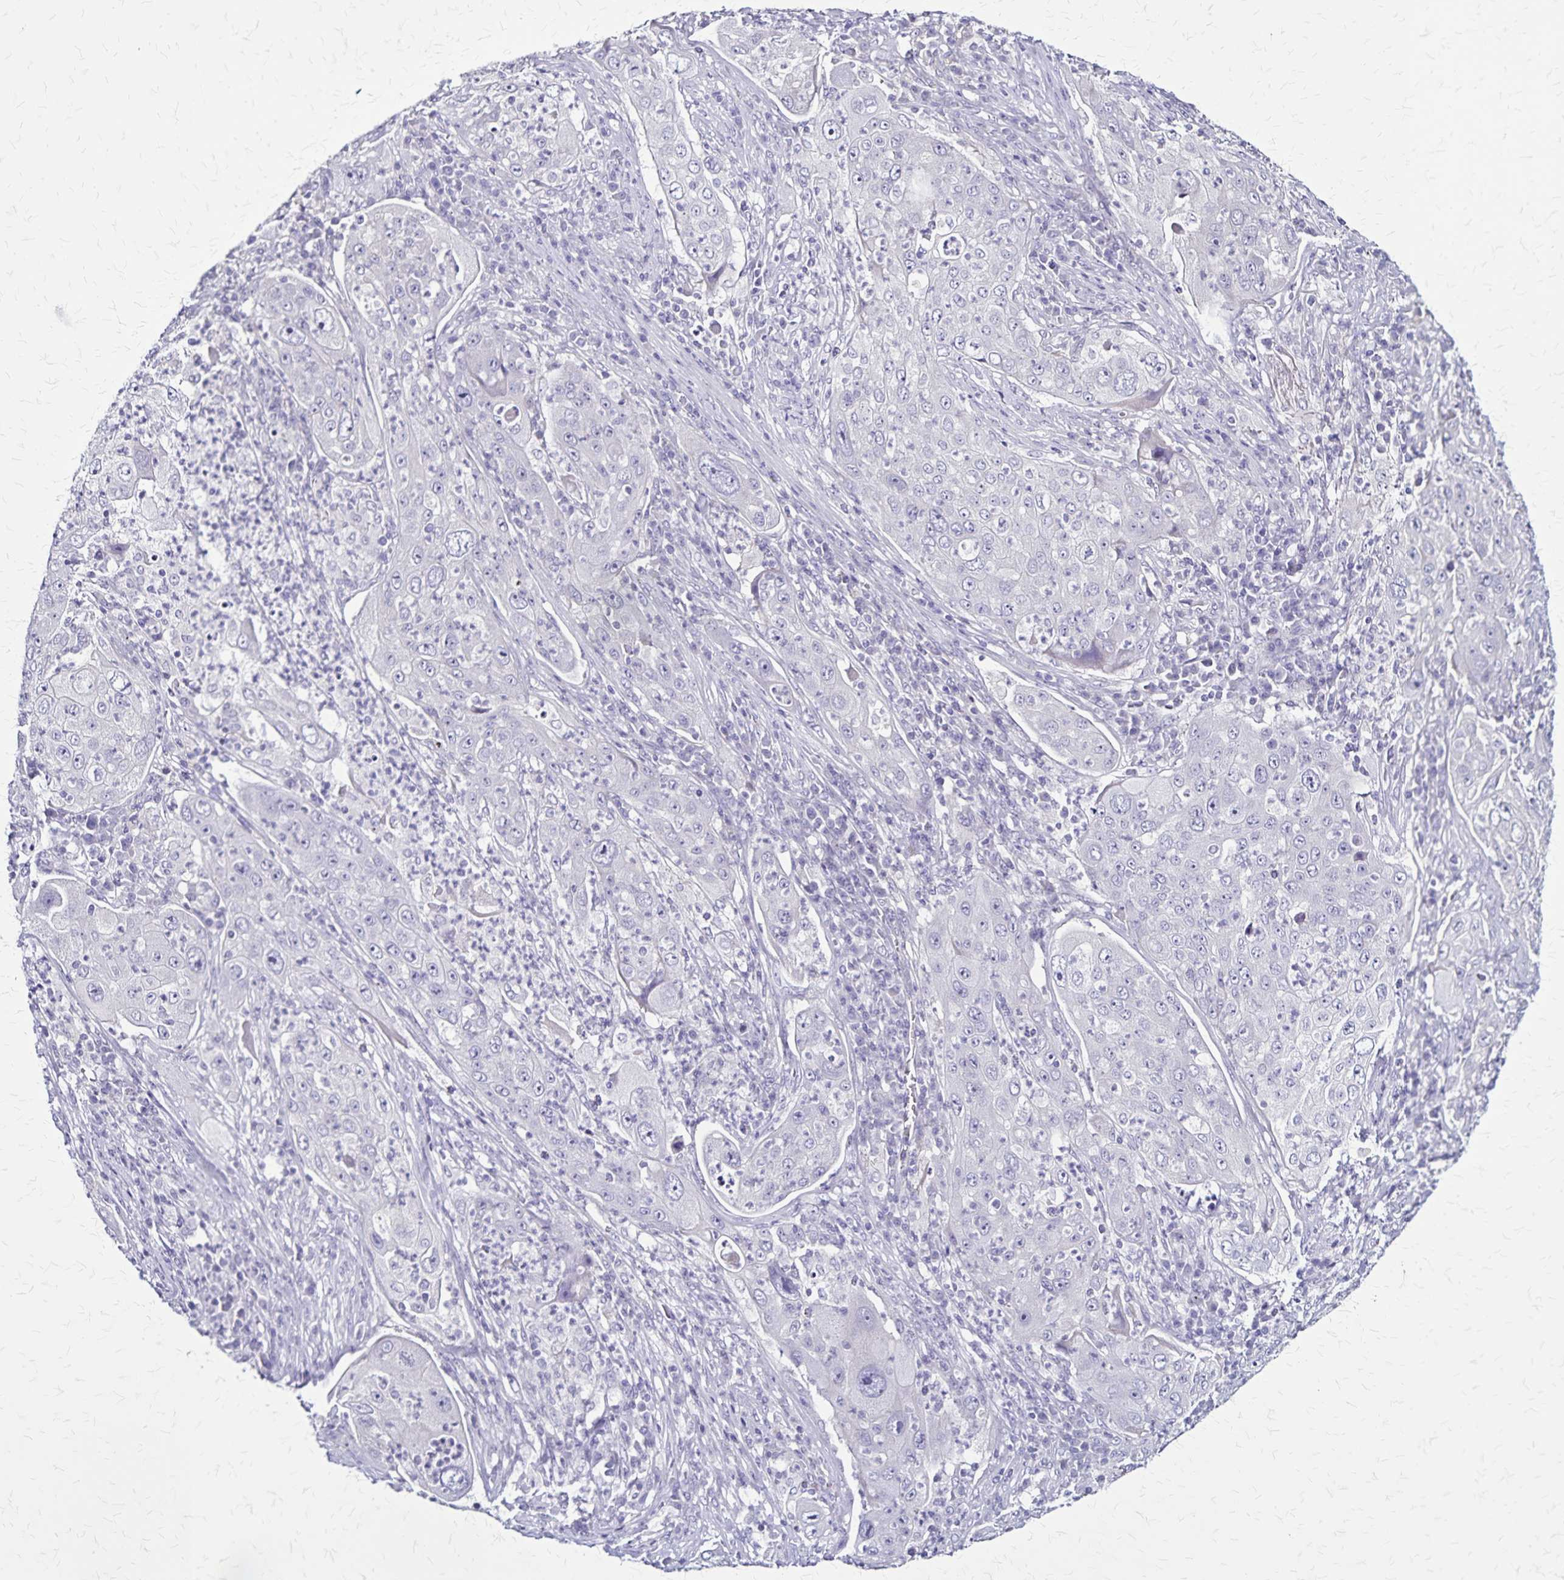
{"staining": {"intensity": "negative", "quantity": "none", "location": "none"}, "tissue": "lung cancer", "cell_type": "Tumor cells", "image_type": "cancer", "snomed": [{"axis": "morphology", "description": "Squamous cell carcinoma, NOS"}, {"axis": "topography", "description": "Lung"}], "caption": "An IHC micrograph of squamous cell carcinoma (lung) is shown. There is no staining in tumor cells of squamous cell carcinoma (lung). (Immunohistochemistry (ihc), brightfield microscopy, high magnification).", "gene": "PLXNA4", "patient": {"sex": "female", "age": 59}}